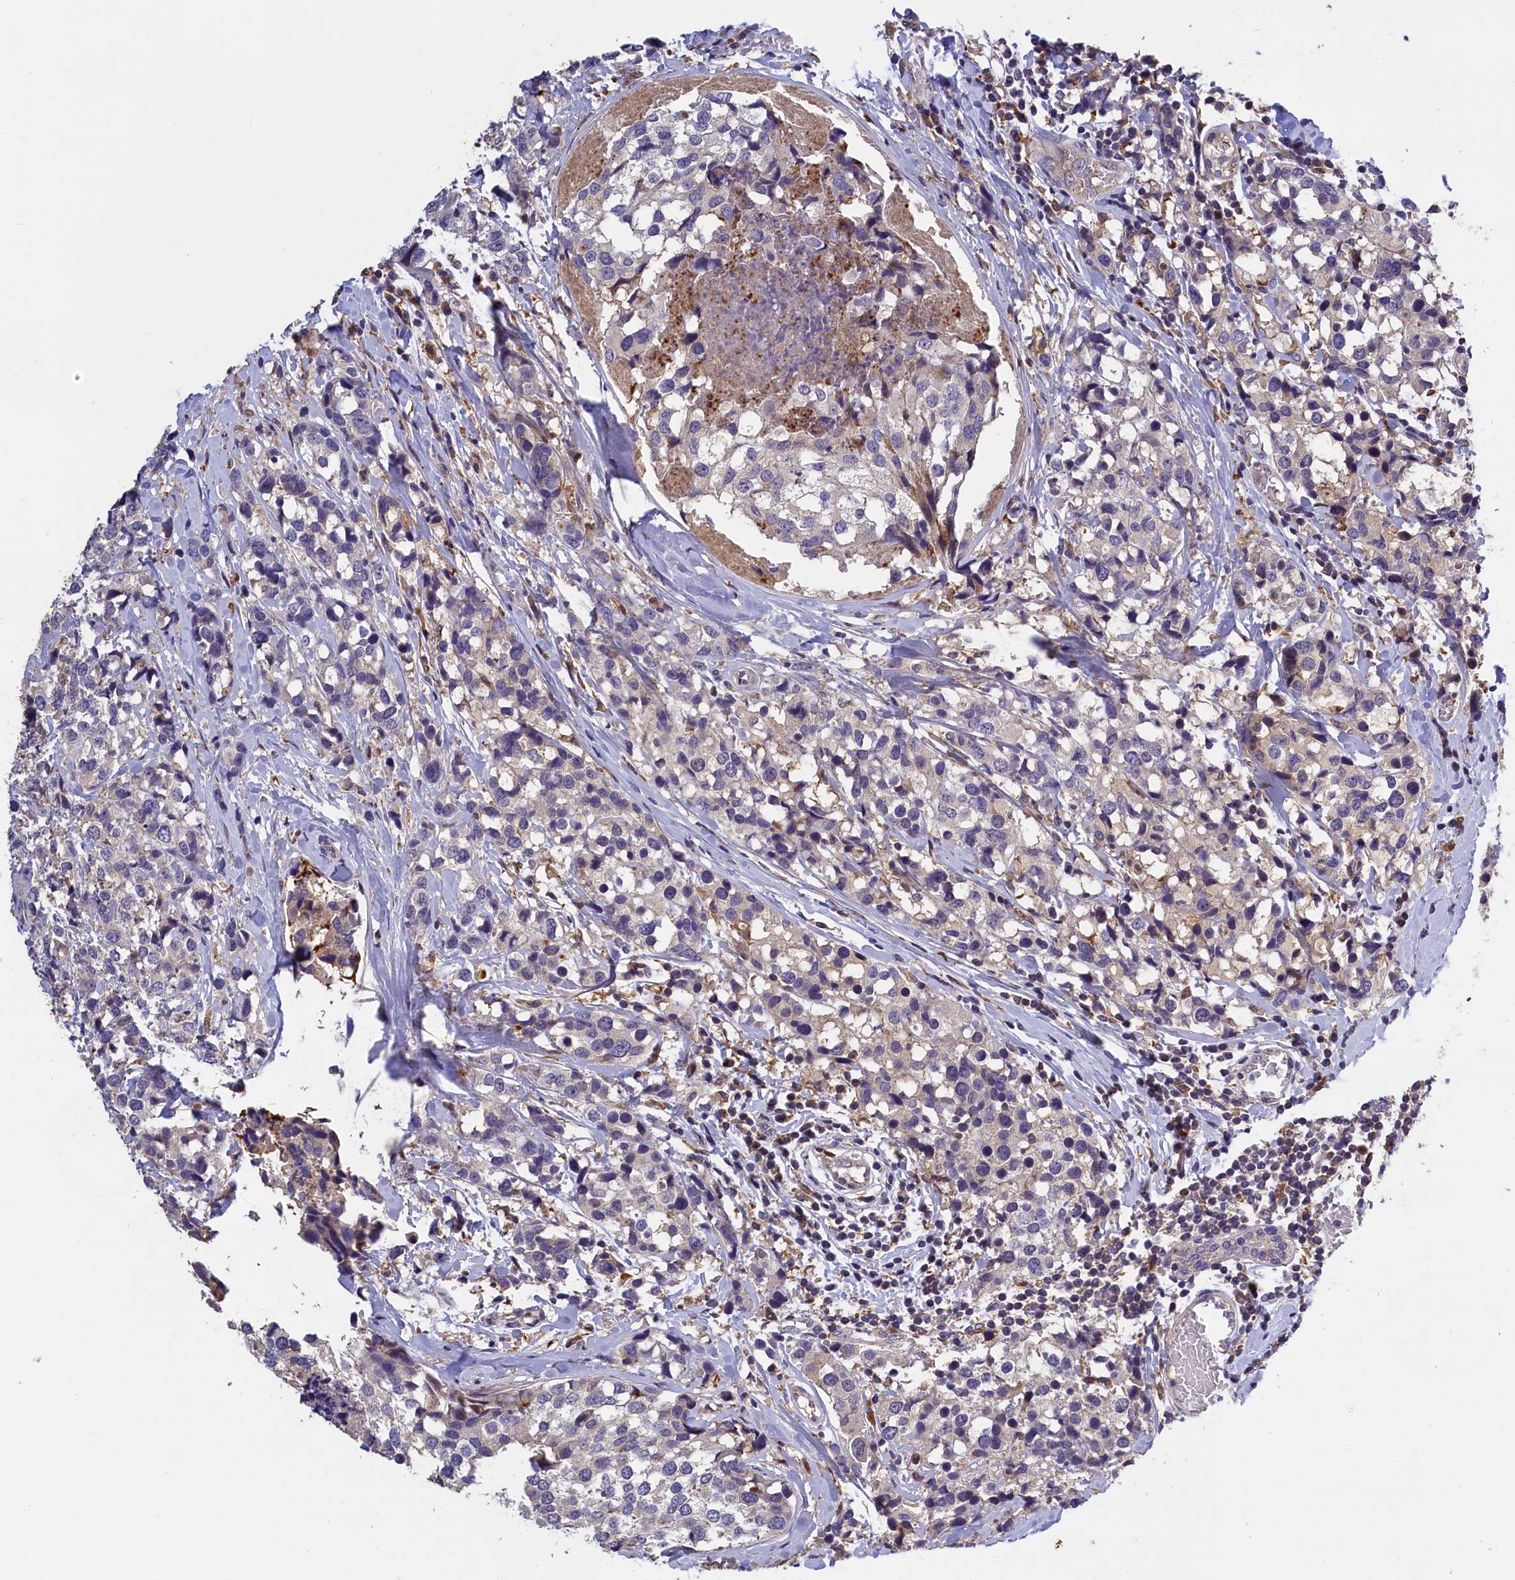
{"staining": {"intensity": "weak", "quantity": "<25%", "location": "cytoplasmic/membranous"}, "tissue": "breast cancer", "cell_type": "Tumor cells", "image_type": "cancer", "snomed": [{"axis": "morphology", "description": "Lobular carcinoma"}, {"axis": "topography", "description": "Breast"}], "caption": "Protein analysis of breast cancer displays no significant expression in tumor cells.", "gene": "NAIP", "patient": {"sex": "female", "age": 59}}